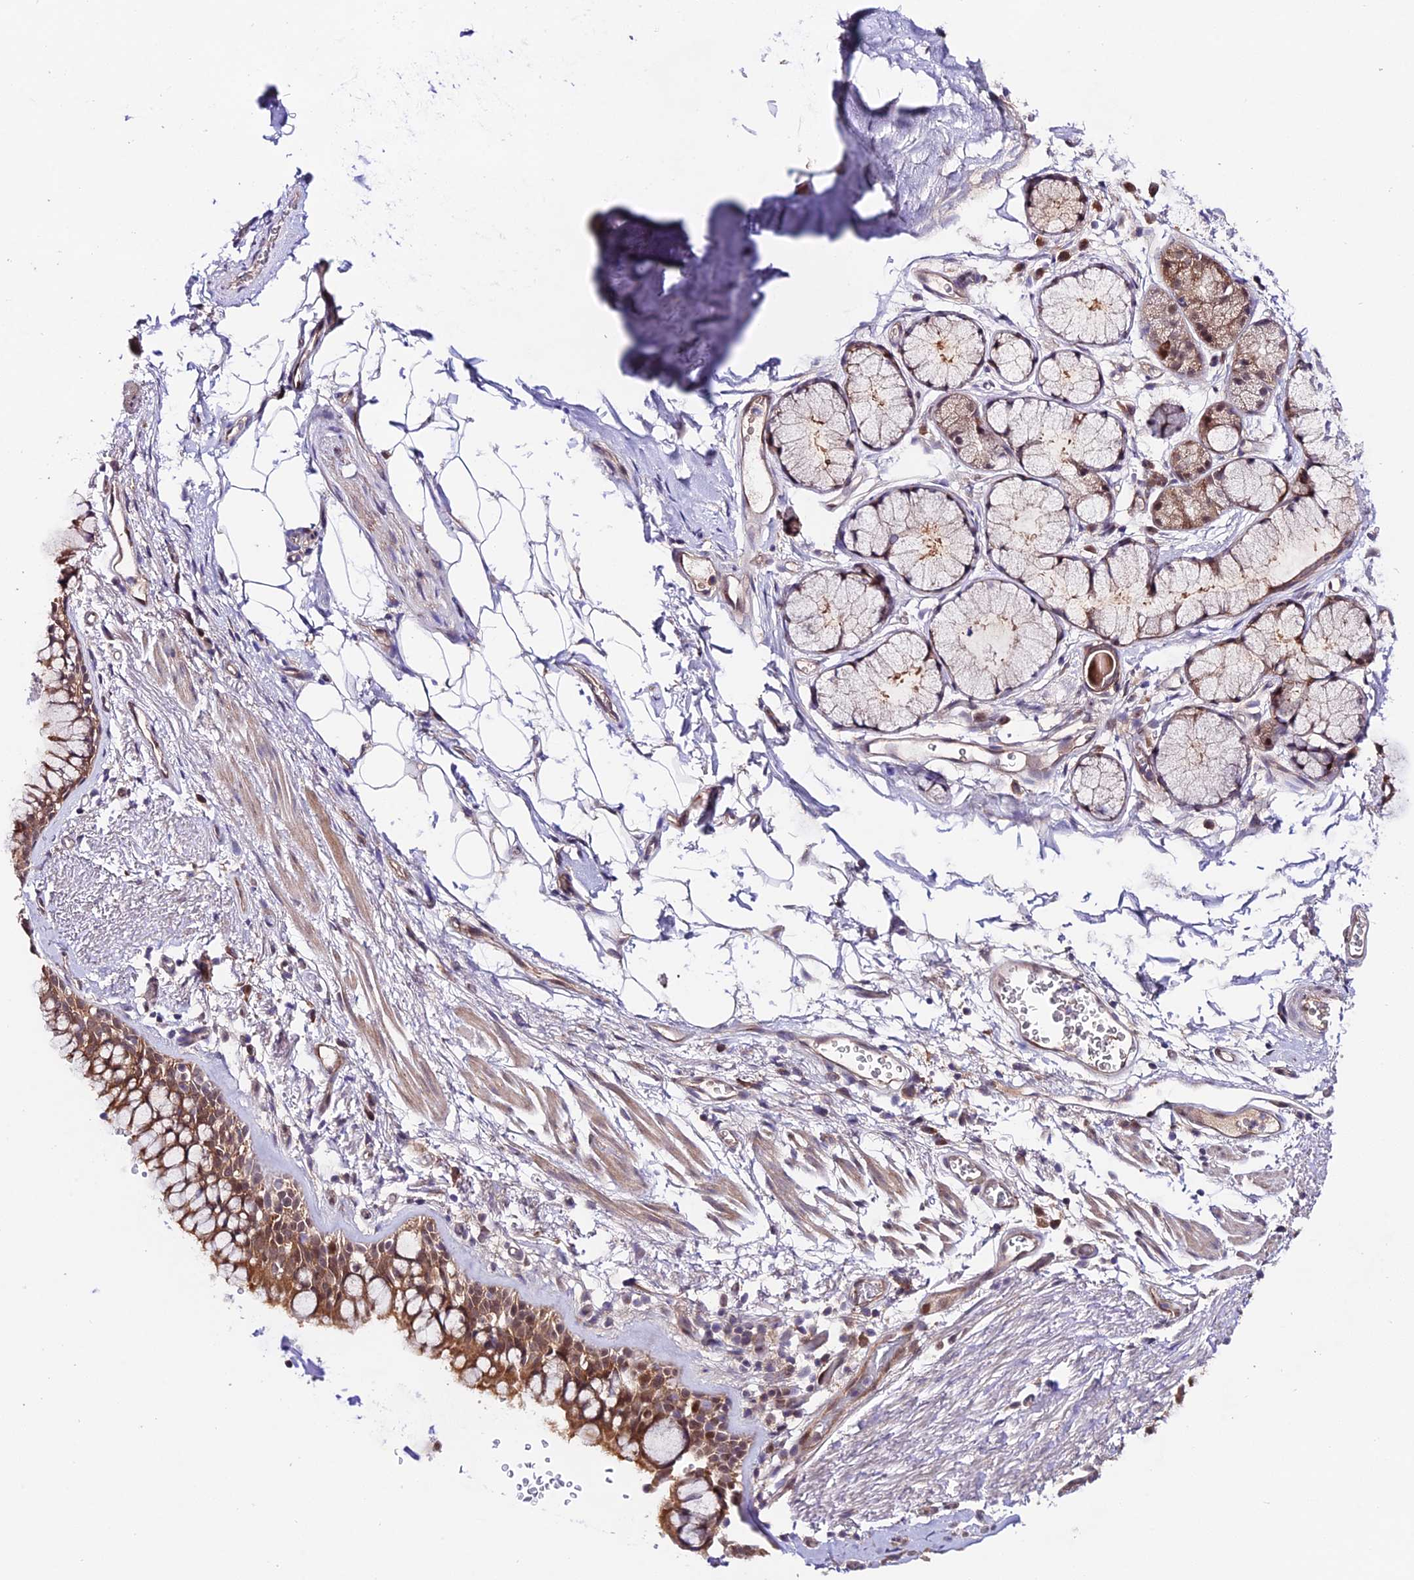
{"staining": {"intensity": "moderate", "quantity": ">75%", "location": "cytoplasmic/membranous"}, "tissue": "bronchus", "cell_type": "Respiratory epithelial cells", "image_type": "normal", "snomed": [{"axis": "morphology", "description": "Normal tissue, NOS"}, {"axis": "topography", "description": "Bronchus"}], "caption": "This is a micrograph of IHC staining of benign bronchus, which shows moderate staining in the cytoplasmic/membranous of respiratory epithelial cells.", "gene": "TRIM40", "patient": {"sex": "male", "age": 65}}